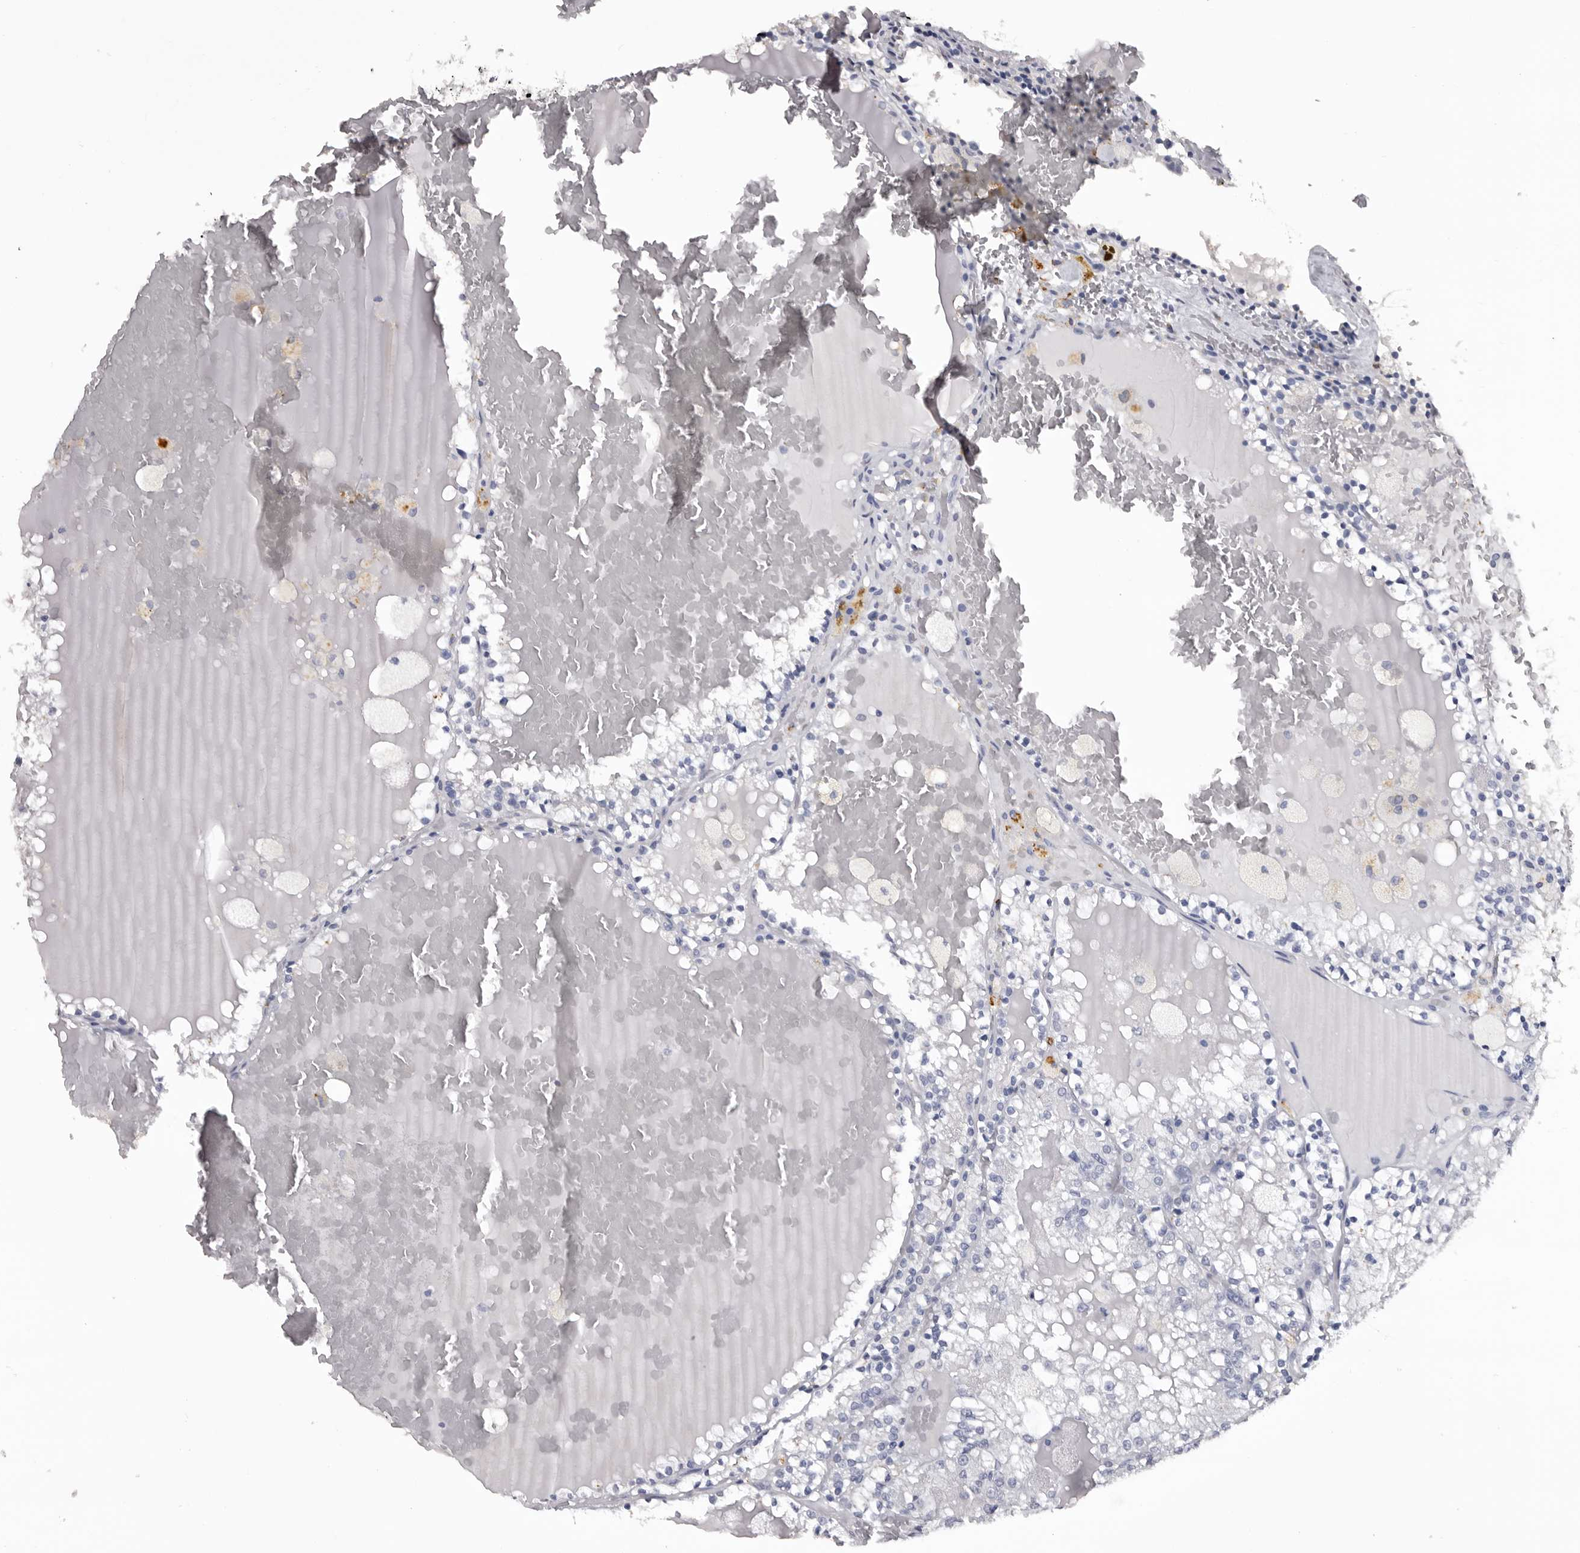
{"staining": {"intensity": "negative", "quantity": "none", "location": "none"}, "tissue": "renal cancer", "cell_type": "Tumor cells", "image_type": "cancer", "snomed": [{"axis": "morphology", "description": "Adenocarcinoma, NOS"}, {"axis": "topography", "description": "Kidney"}], "caption": "The photomicrograph demonstrates no significant positivity in tumor cells of renal adenocarcinoma.", "gene": "SLC10A4", "patient": {"sex": "female", "age": 56}}